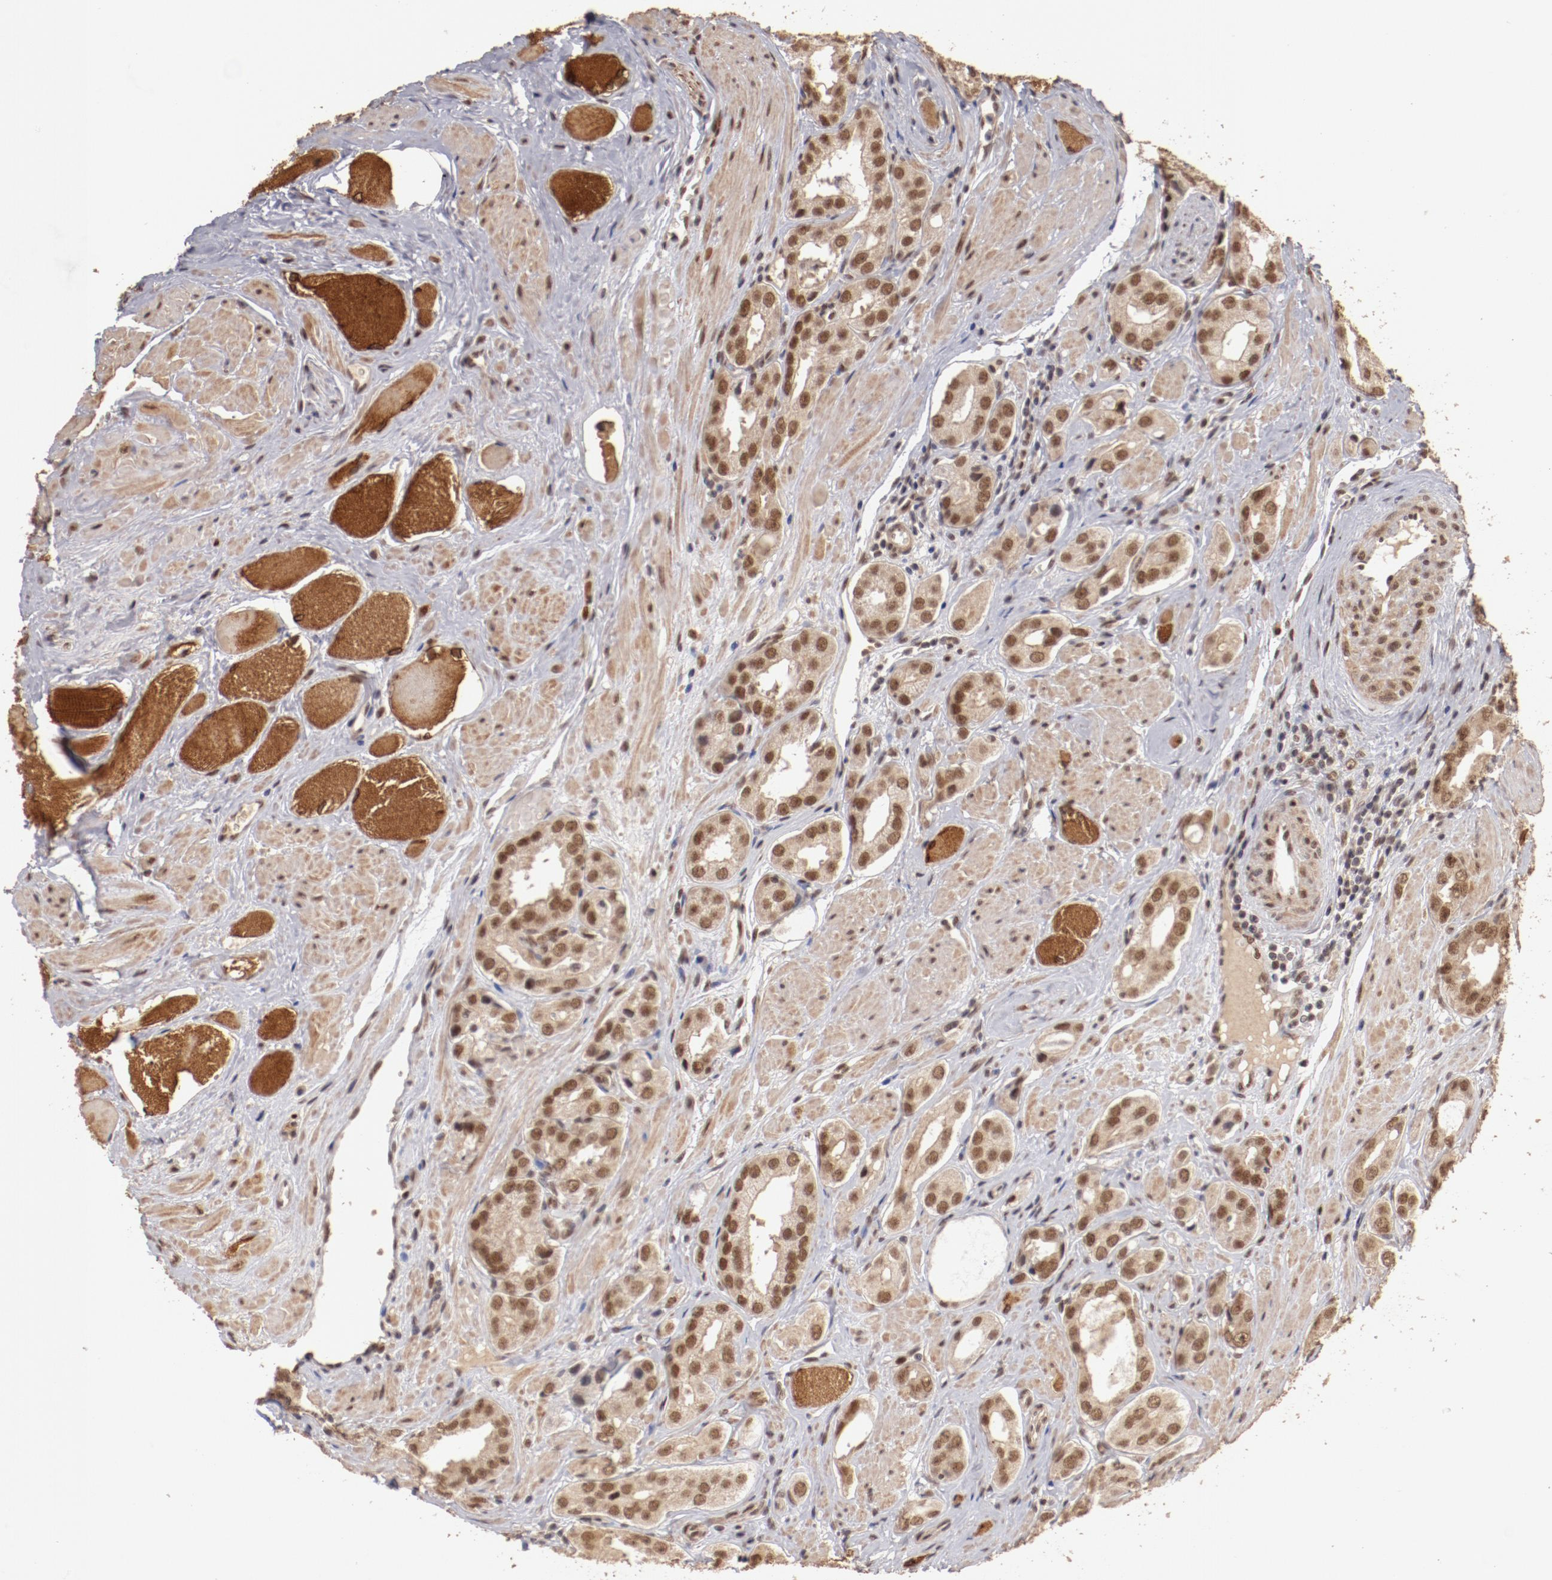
{"staining": {"intensity": "moderate", "quantity": ">75%", "location": "cytoplasmic/membranous,nuclear"}, "tissue": "prostate cancer", "cell_type": "Tumor cells", "image_type": "cancer", "snomed": [{"axis": "morphology", "description": "Adenocarcinoma, Medium grade"}, {"axis": "topography", "description": "Prostate"}], "caption": "There is medium levels of moderate cytoplasmic/membranous and nuclear positivity in tumor cells of prostate cancer, as demonstrated by immunohistochemical staining (brown color).", "gene": "CLOCK", "patient": {"sex": "male", "age": 53}}